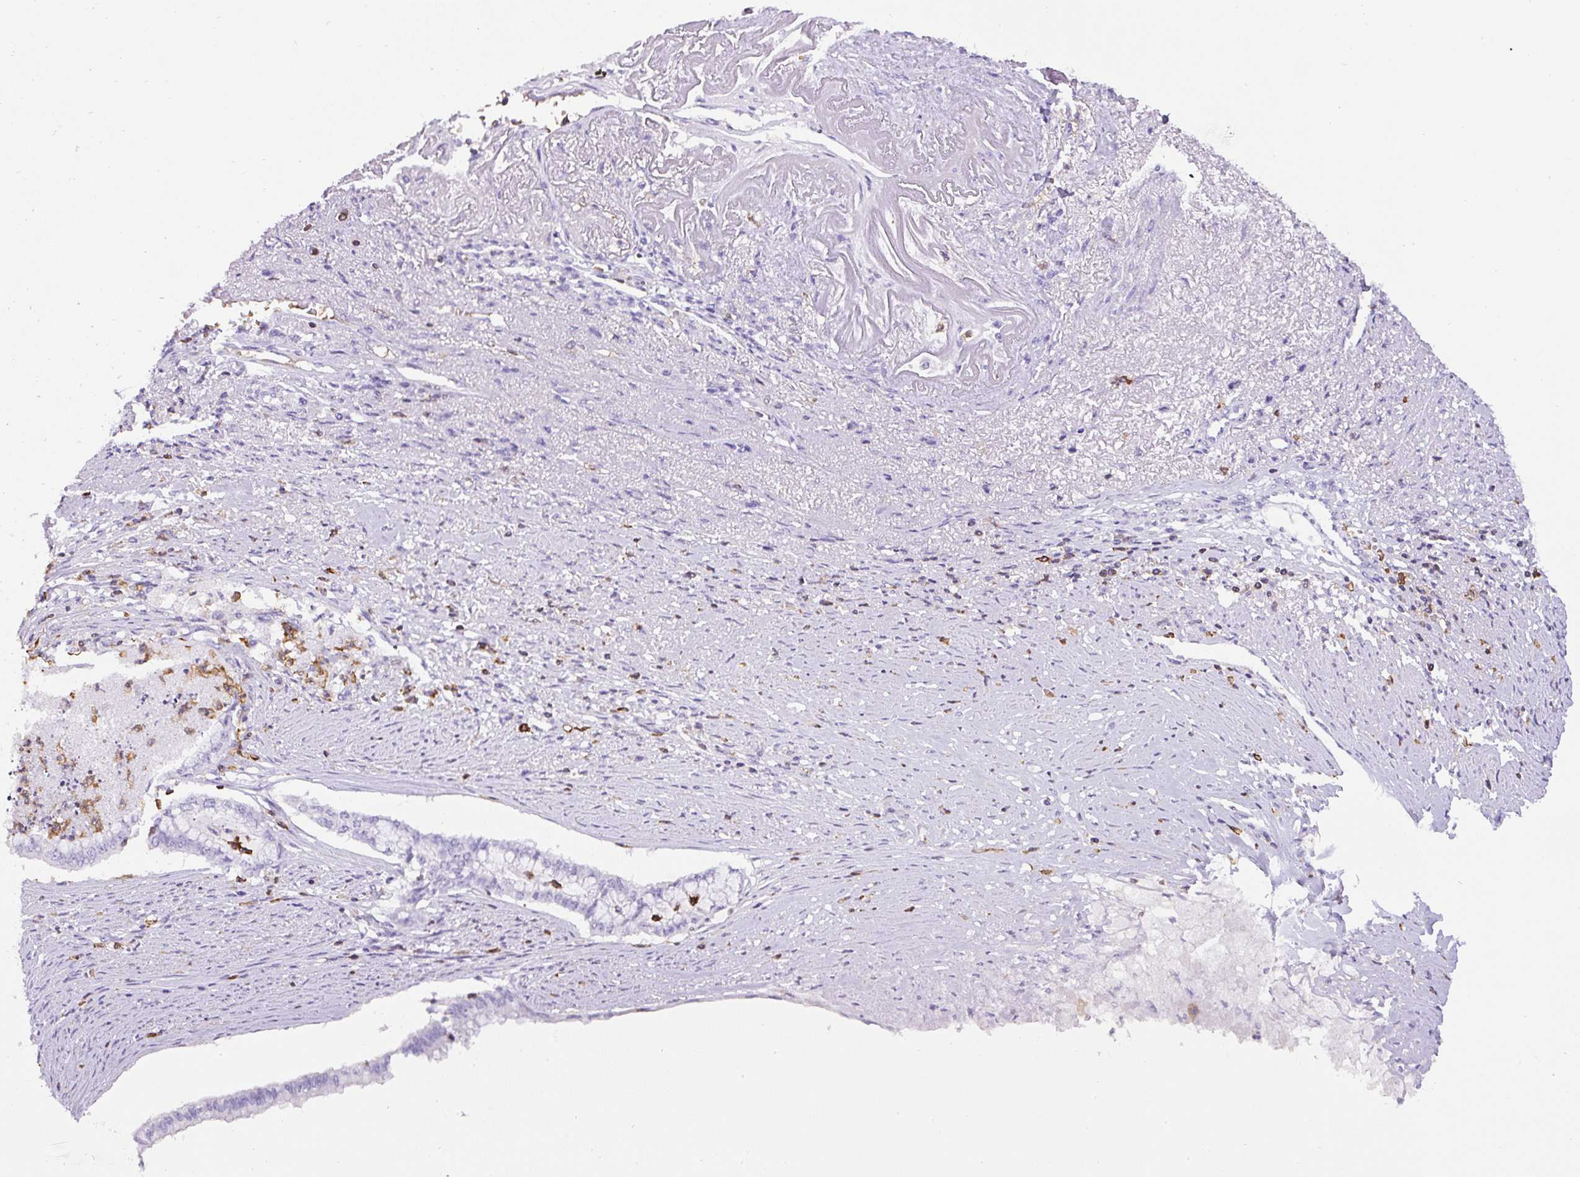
{"staining": {"intensity": "negative", "quantity": "none", "location": "none"}, "tissue": "endometrial cancer", "cell_type": "Tumor cells", "image_type": "cancer", "snomed": [{"axis": "morphology", "description": "Adenocarcinoma, NOS"}, {"axis": "topography", "description": "Endometrium"}], "caption": "This photomicrograph is of endometrial adenocarcinoma stained with immunohistochemistry (IHC) to label a protein in brown with the nuclei are counter-stained blue. There is no staining in tumor cells.", "gene": "FAM228B", "patient": {"sex": "female", "age": 79}}